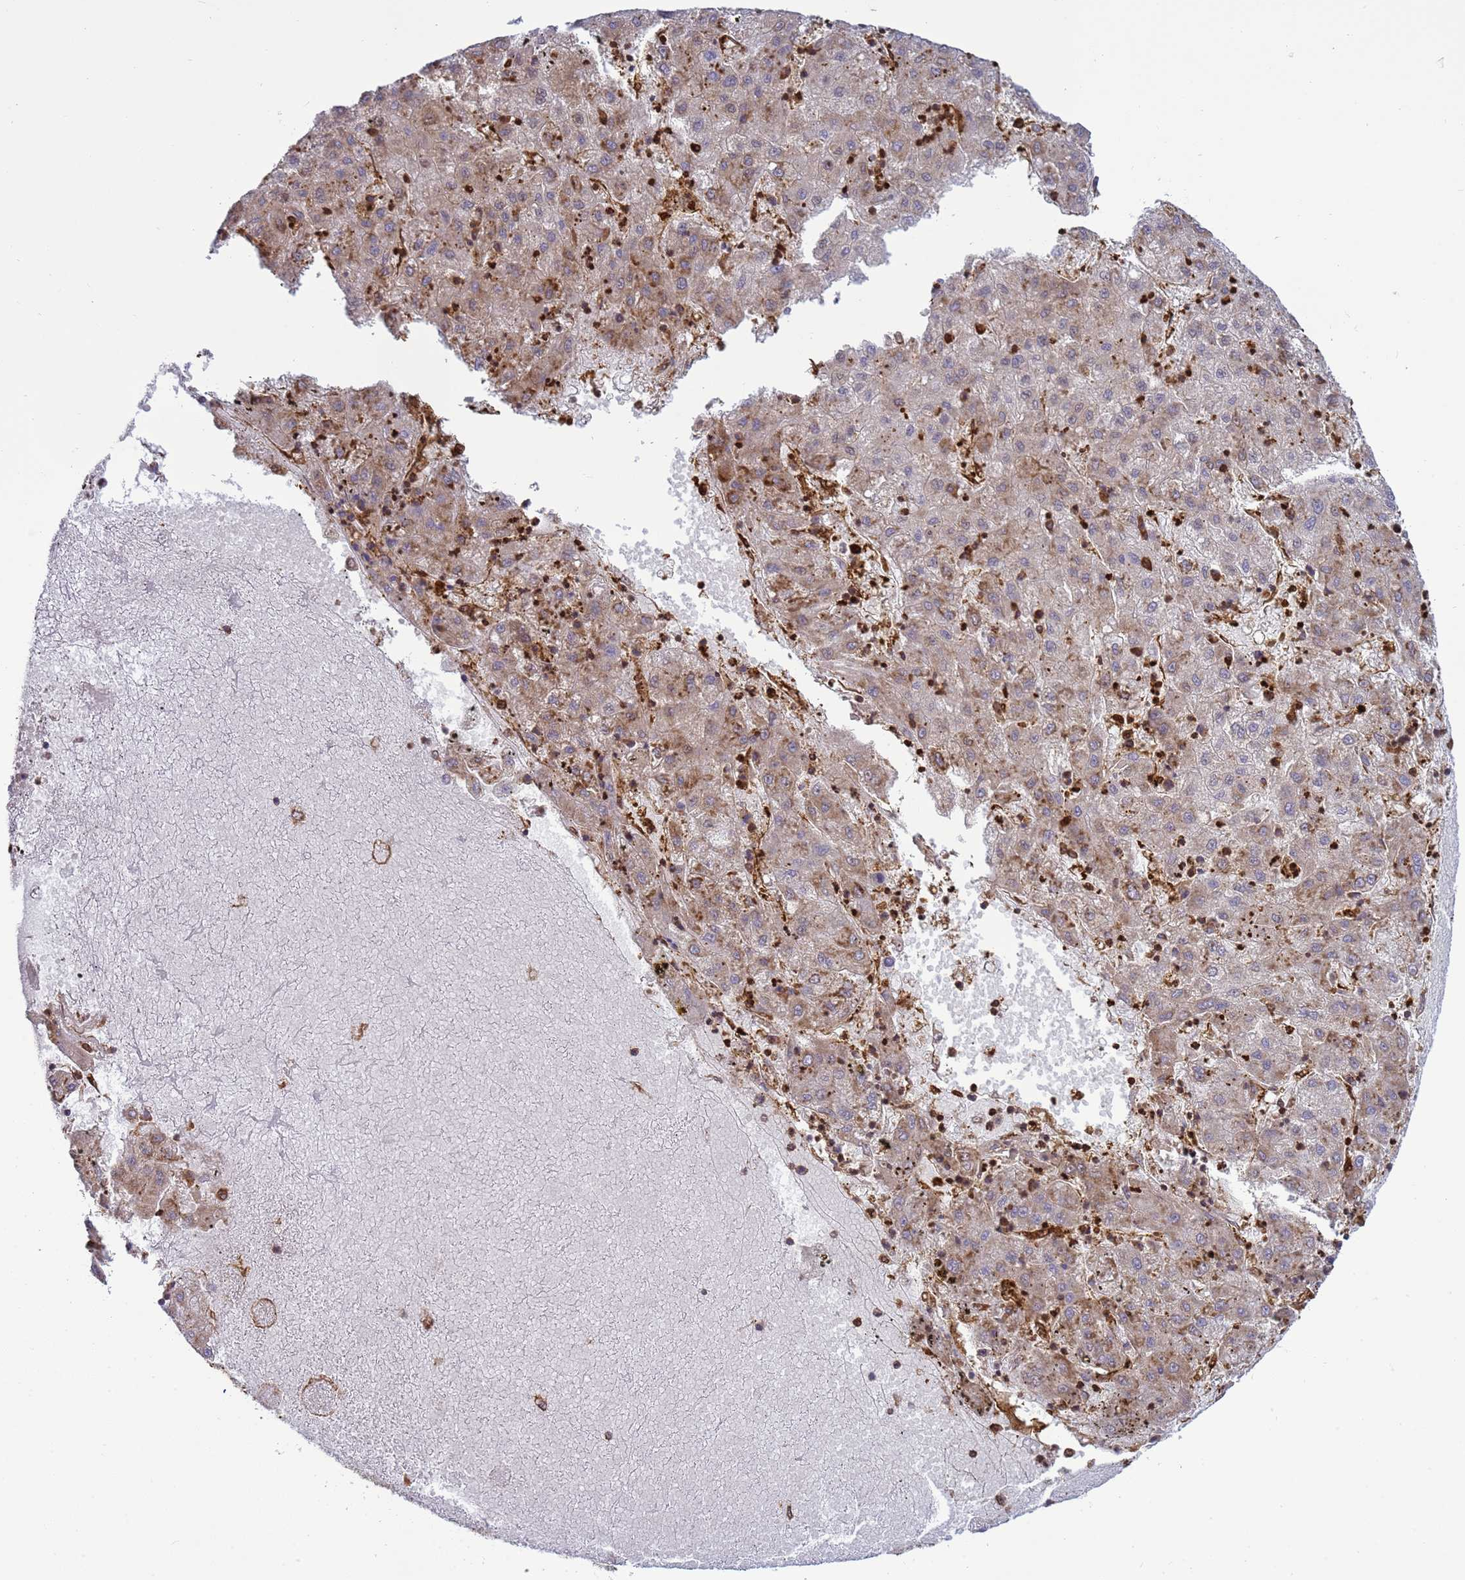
{"staining": {"intensity": "weak", "quantity": "25%-75%", "location": "cytoplasmic/membranous"}, "tissue": "liver cancer", "cell_type": "Tumor cells", "image_type": "cancer", "snomed": [{"axis": "morphology", "description": "Carcinoma, Hepatocellular, NOS"}, {"axis": "topography", "description": "Liver"}], "caption": "DAB immunohistochemical staining of human liver cancer exhibits weak cytoplasmic/membranous protein positivity in approximately 25%-75% of tumor cells.", "gene": "ZBTB8OS", "patient": {"sex": "male", "age": 72}}